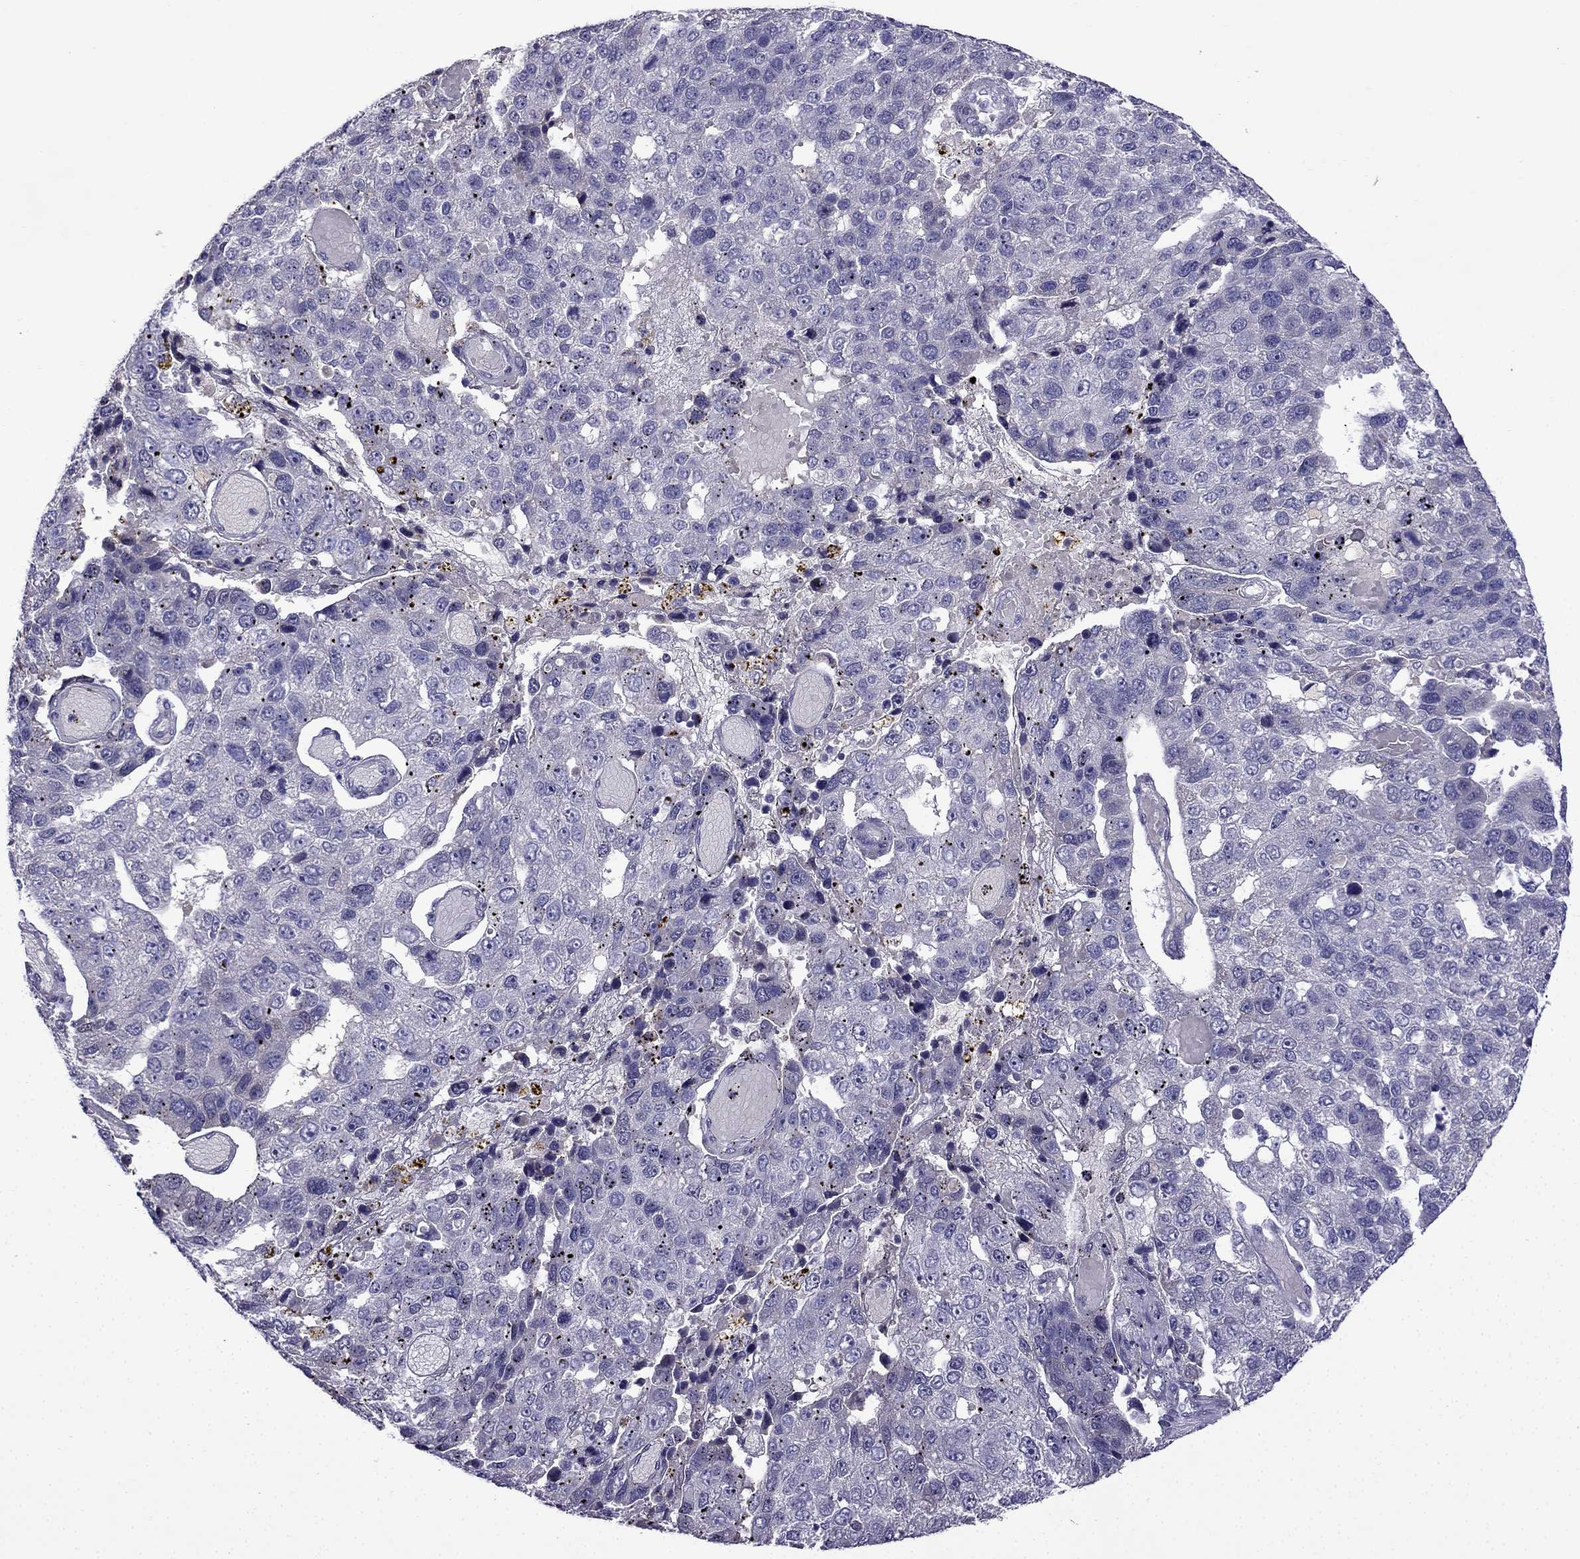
{"staining": {"intensity": "negative", "quantity": "none", "location": "none"}, "tissue": "pancreatic cancer", "cell_type": "Tumor cells", "image_type": "cancer", "snomed": [{"axis": "morphology", "description": "Adenocarcinoma, NOS"}, {"axis": "topography", "description": "Pancreas"}], "caption": "Immunohistochemistry photomicrograph of human pancreatic cancer (adenocarcinoma) stained for a protein (brown), which exhibits no staining in tumor cells.", "gene": "PI16", "patient": {"sex": "female", "age": 61}}